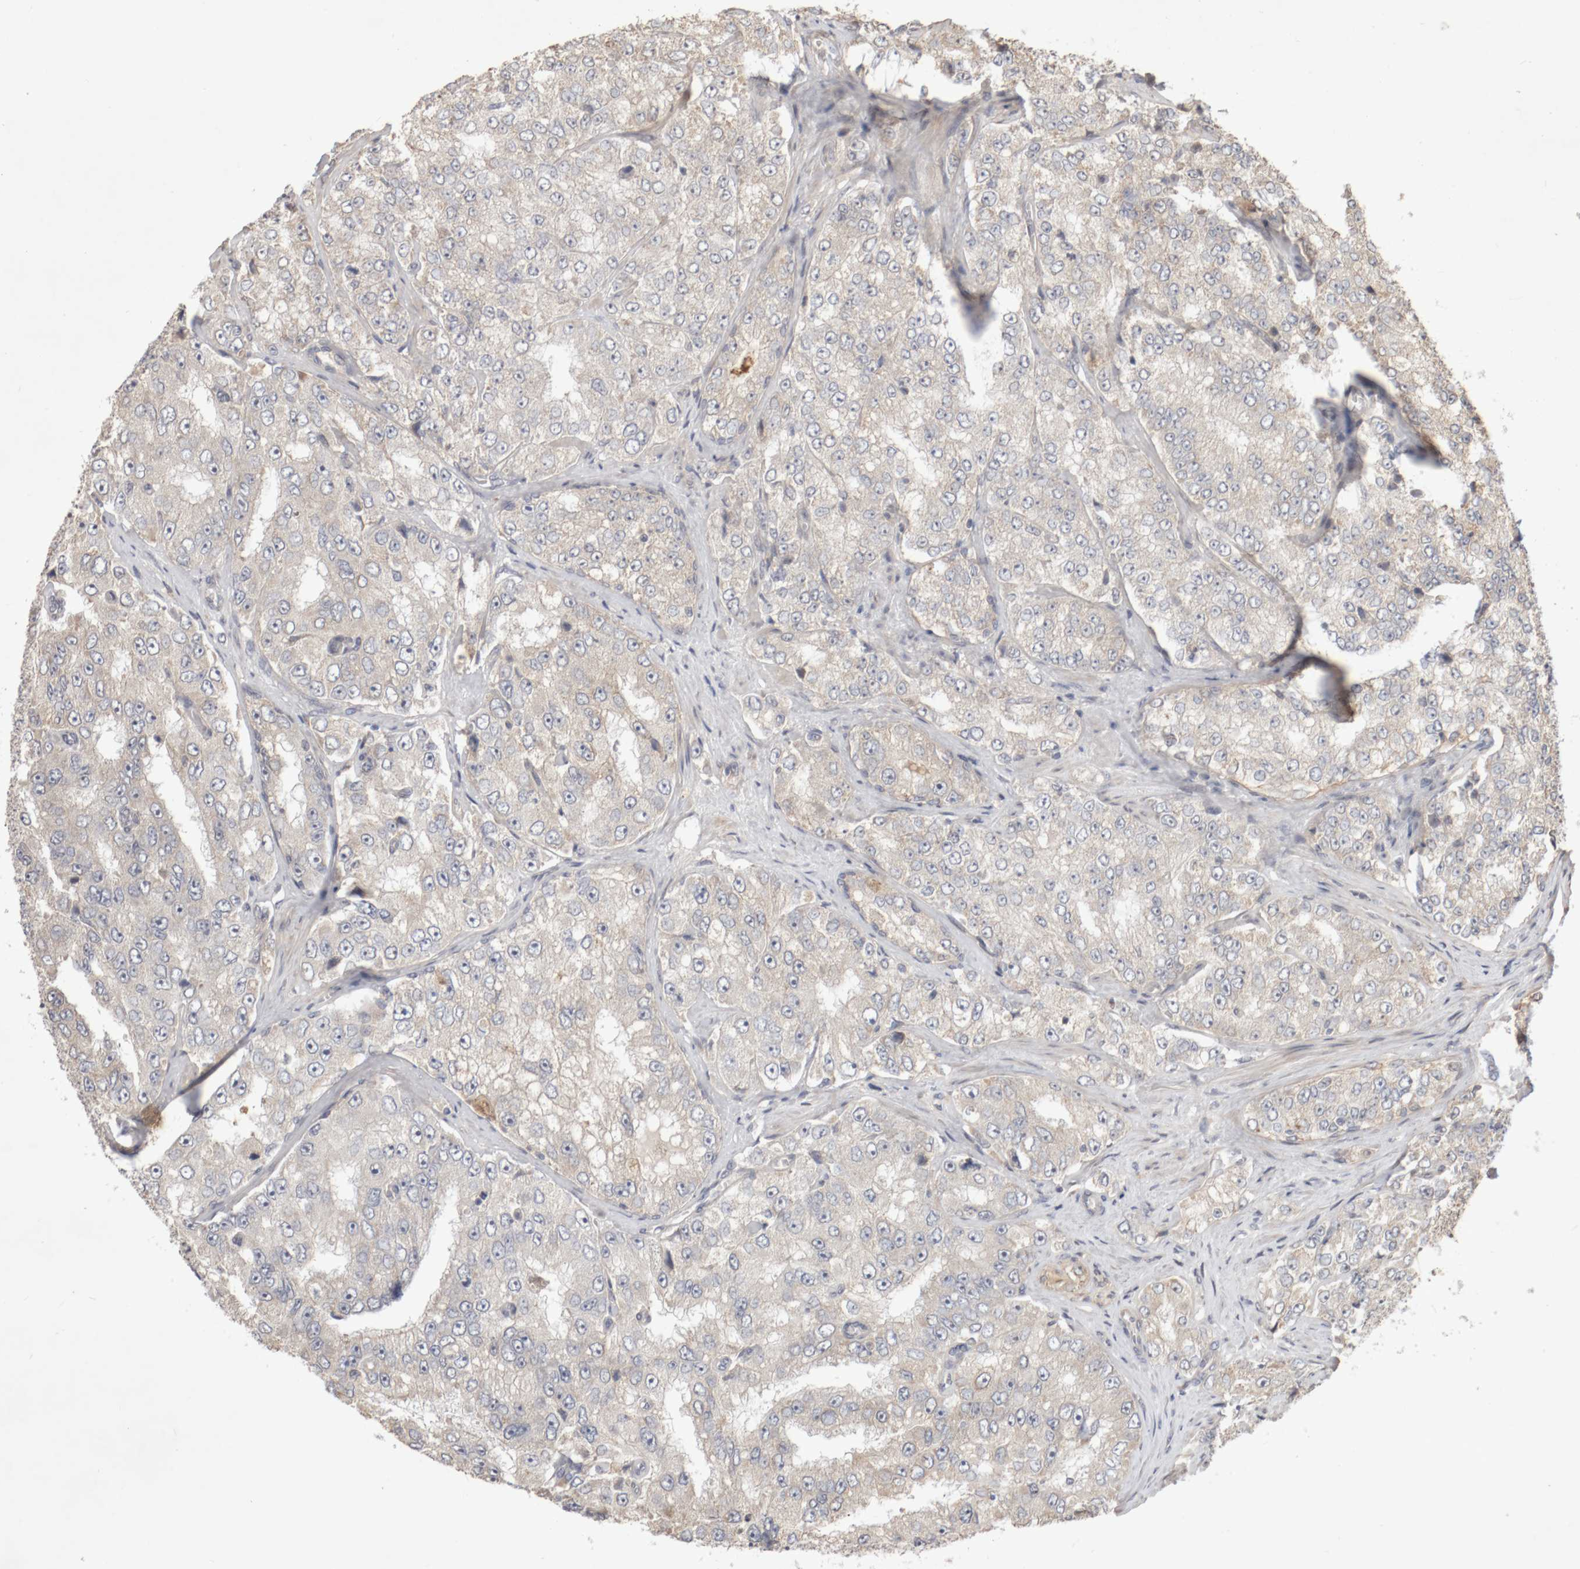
{"staining": {"intensity": "weak", "quantity": "<25%", "location": "cytoplasmic/membranous"}, "tissue": "prostate cancer", "cell_type": "Tumor cells", "image_type": "cancer", "snomed": [{"axis": "morphology", "description": "Adenocarcinoma, High grade"}, {"axis": "topography", "description": "Prostate"}], "caption": "A histopathology image of human prostate high-grade adenocarcinoma is negative for staining in tumor cells.", "gene": "DPH7", "patient": {"sex": "male", "age": 58}}